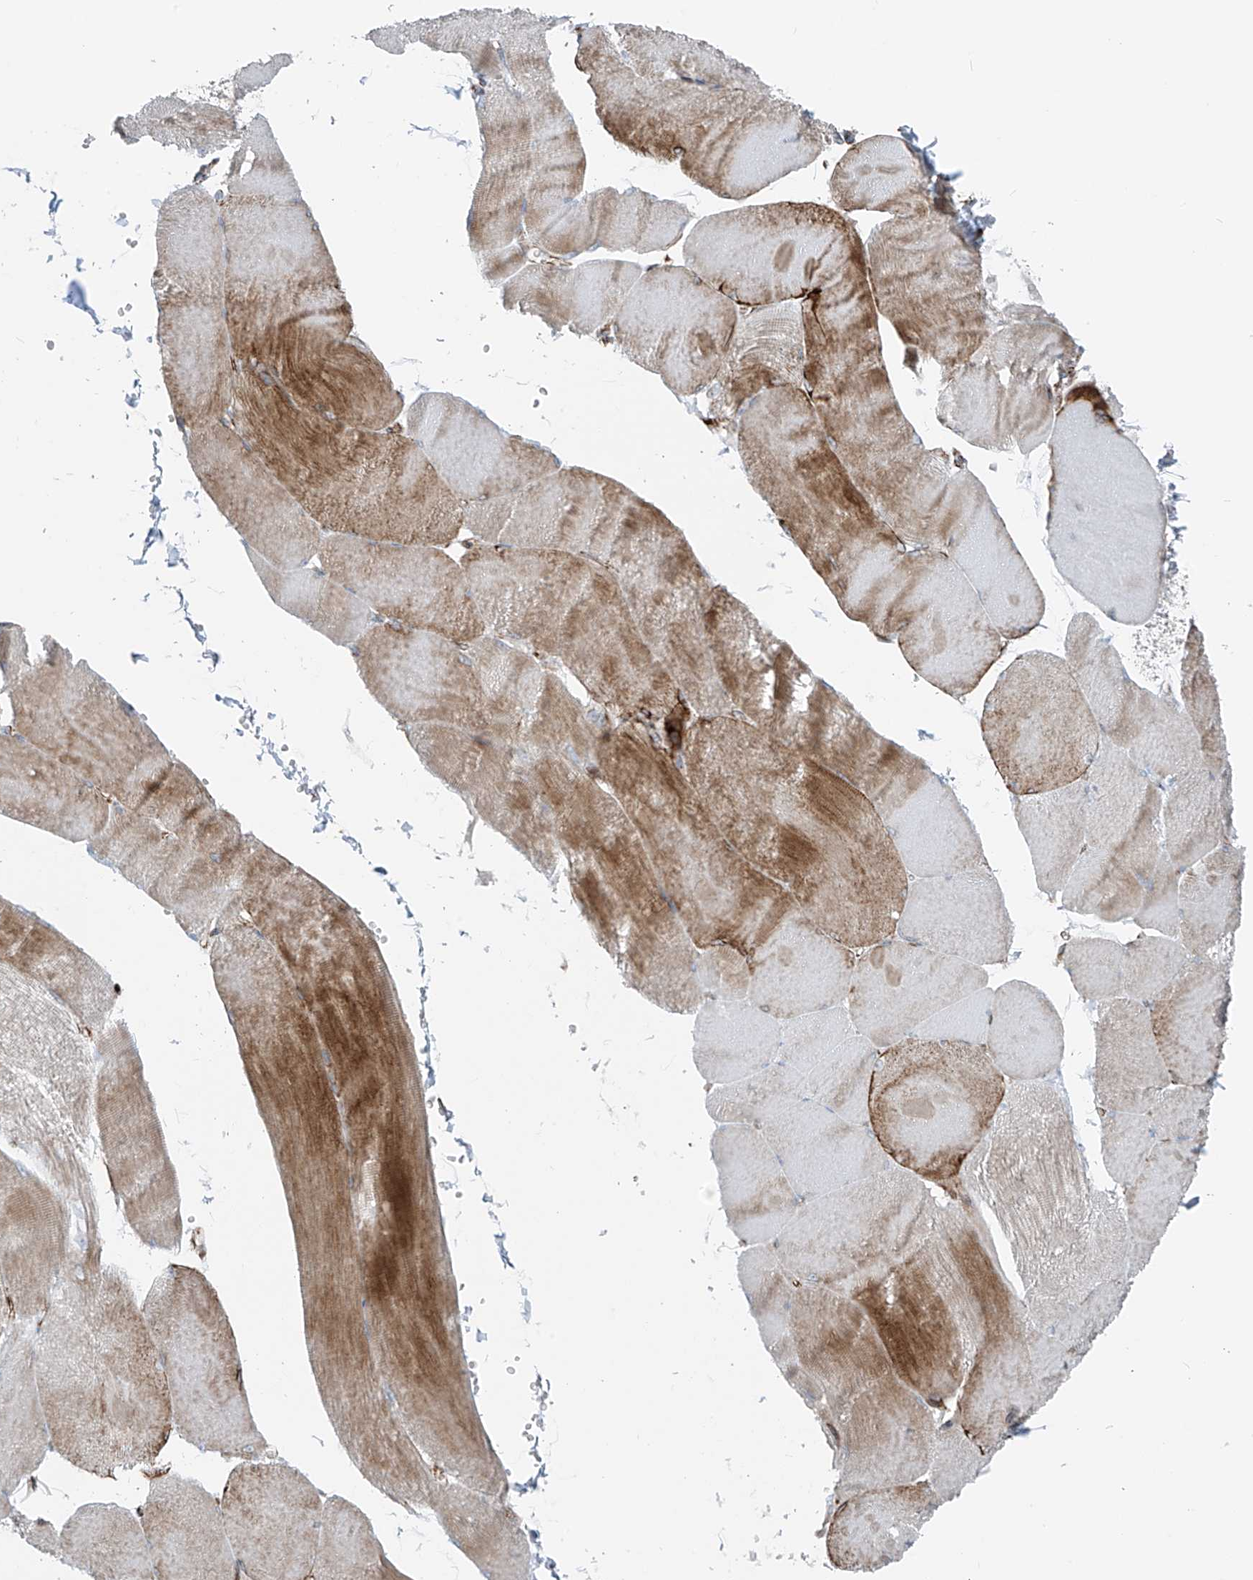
{"staining": {"intensity": "moderate", "quantity": "25%-75%", "location": "cytoplasmic/membranous"}, "tissue": "skeletal muscle", "cell_type": "Myocytes", "image_type": "normal", "snomed": [{"axis": "morphology", "description": "Normal tissue, NOS"}, {"axis": "morphology", "description": "Basal cell carcinoma"}, {"axis": "topography", "description": "Skeletal muscle"}], "caption": "Immunohistochemistry photomicrograph of normal human skeletal muscle stained for a protein (brown), which displays medium levels of moderate cytoplasmic/membranous staining in approximately 25%-75% of myocytes.", "gene": "ERLEC1", "patient": {"sex": "female", "age": 64}}